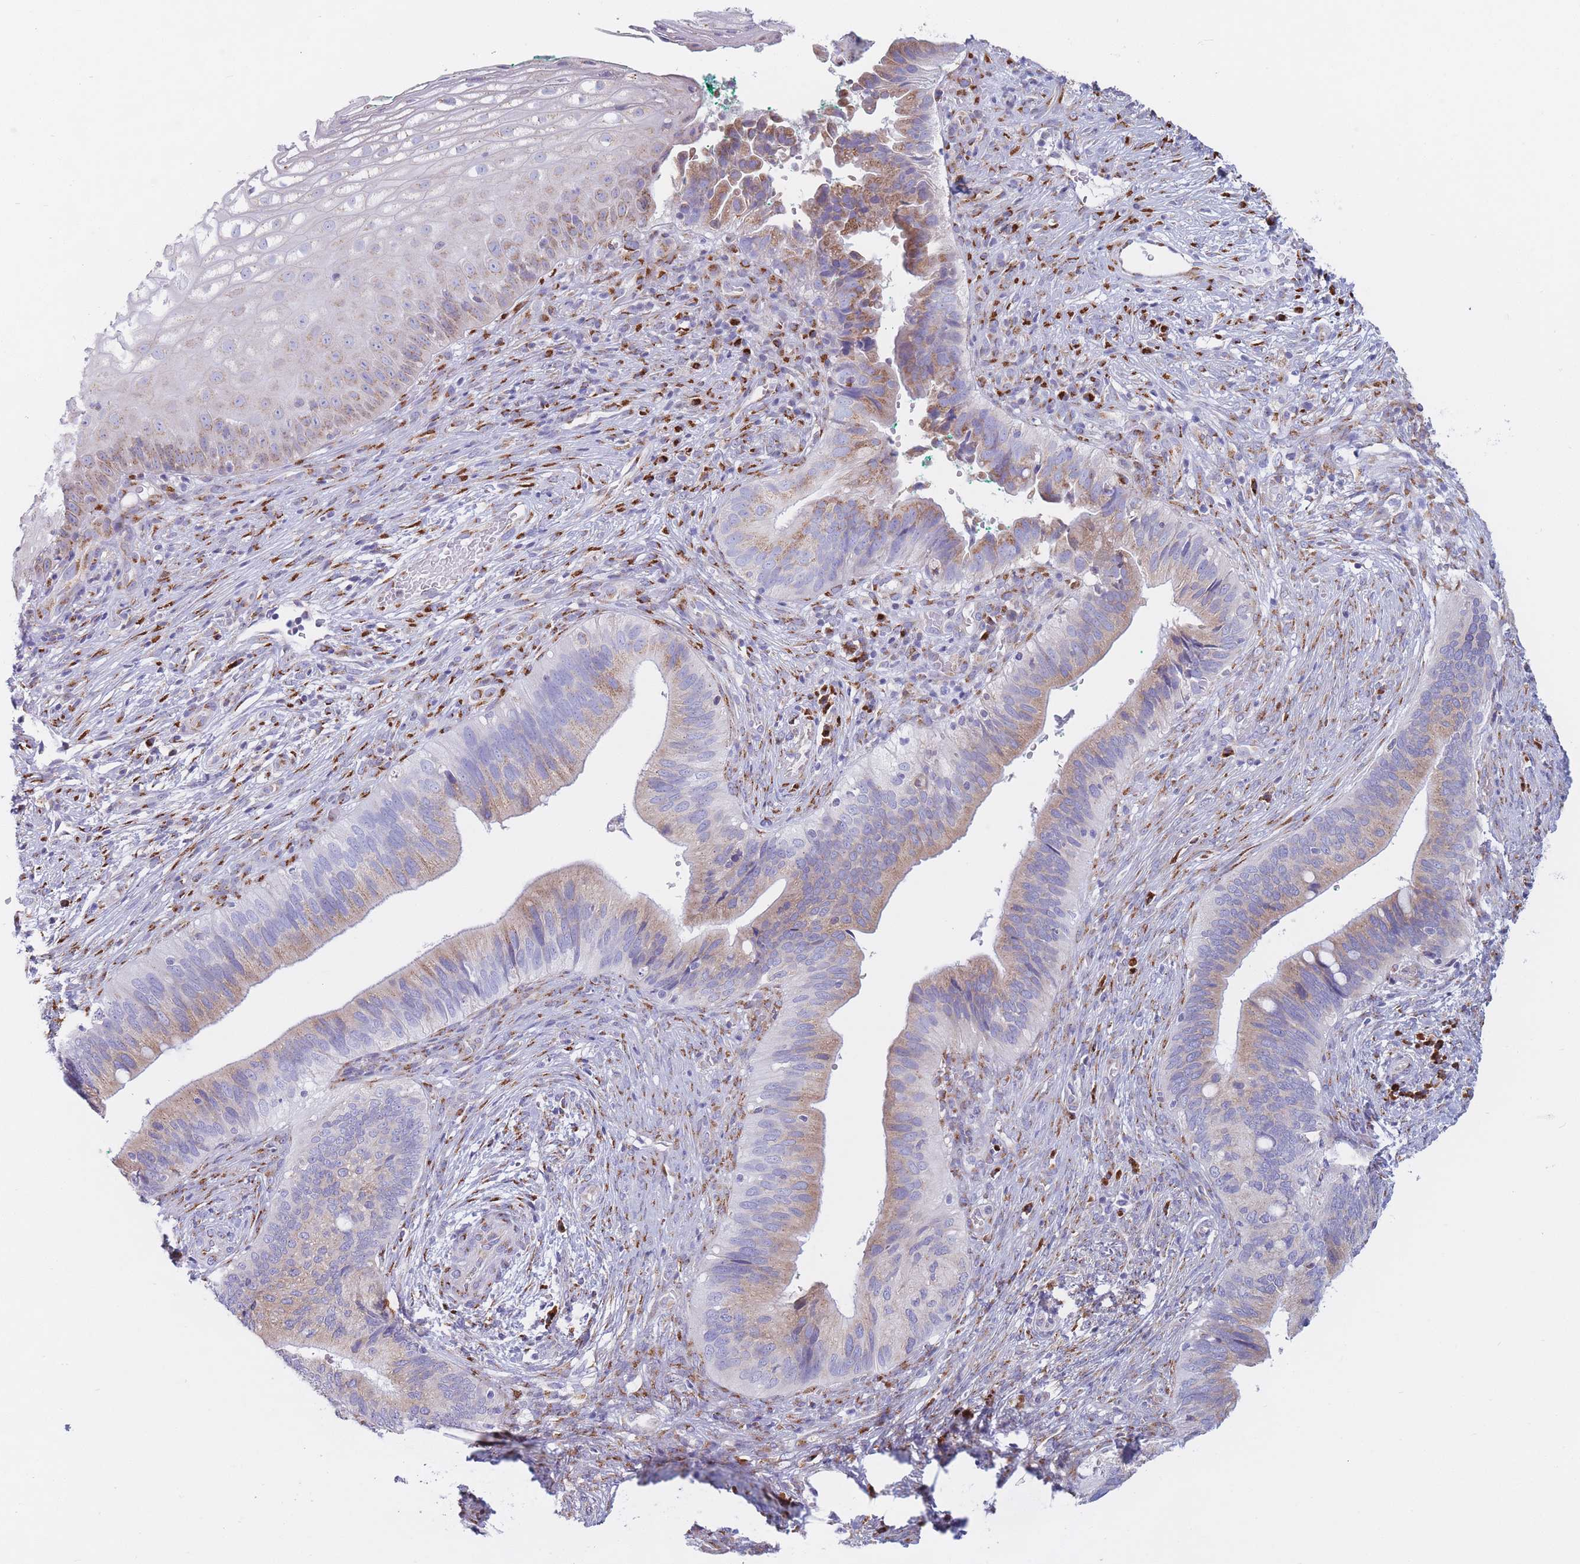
{"staining": {"intensity": "moderate", "quantity": "25%-75%", "location": "cytoplasmic/membranous"}, "tissue": "cervical cancer", "cell_type": "Tumor cells", "image_type": "cancer", "snomed": [{"axis": "morphology", "description": "Adenocarcinoma, NOS"}, {"axis": "topography", "description": "Cervix"}], "caption": "Immunohistochemical staining of human cervical cancer (adenocarcinoma) displays medium levels of moderate cytoplasmic/membranous expression in approximately 25%-75% of tumor cells.", "gene": "MRPL30", "patient": {"sex": "female", "age": 42}}